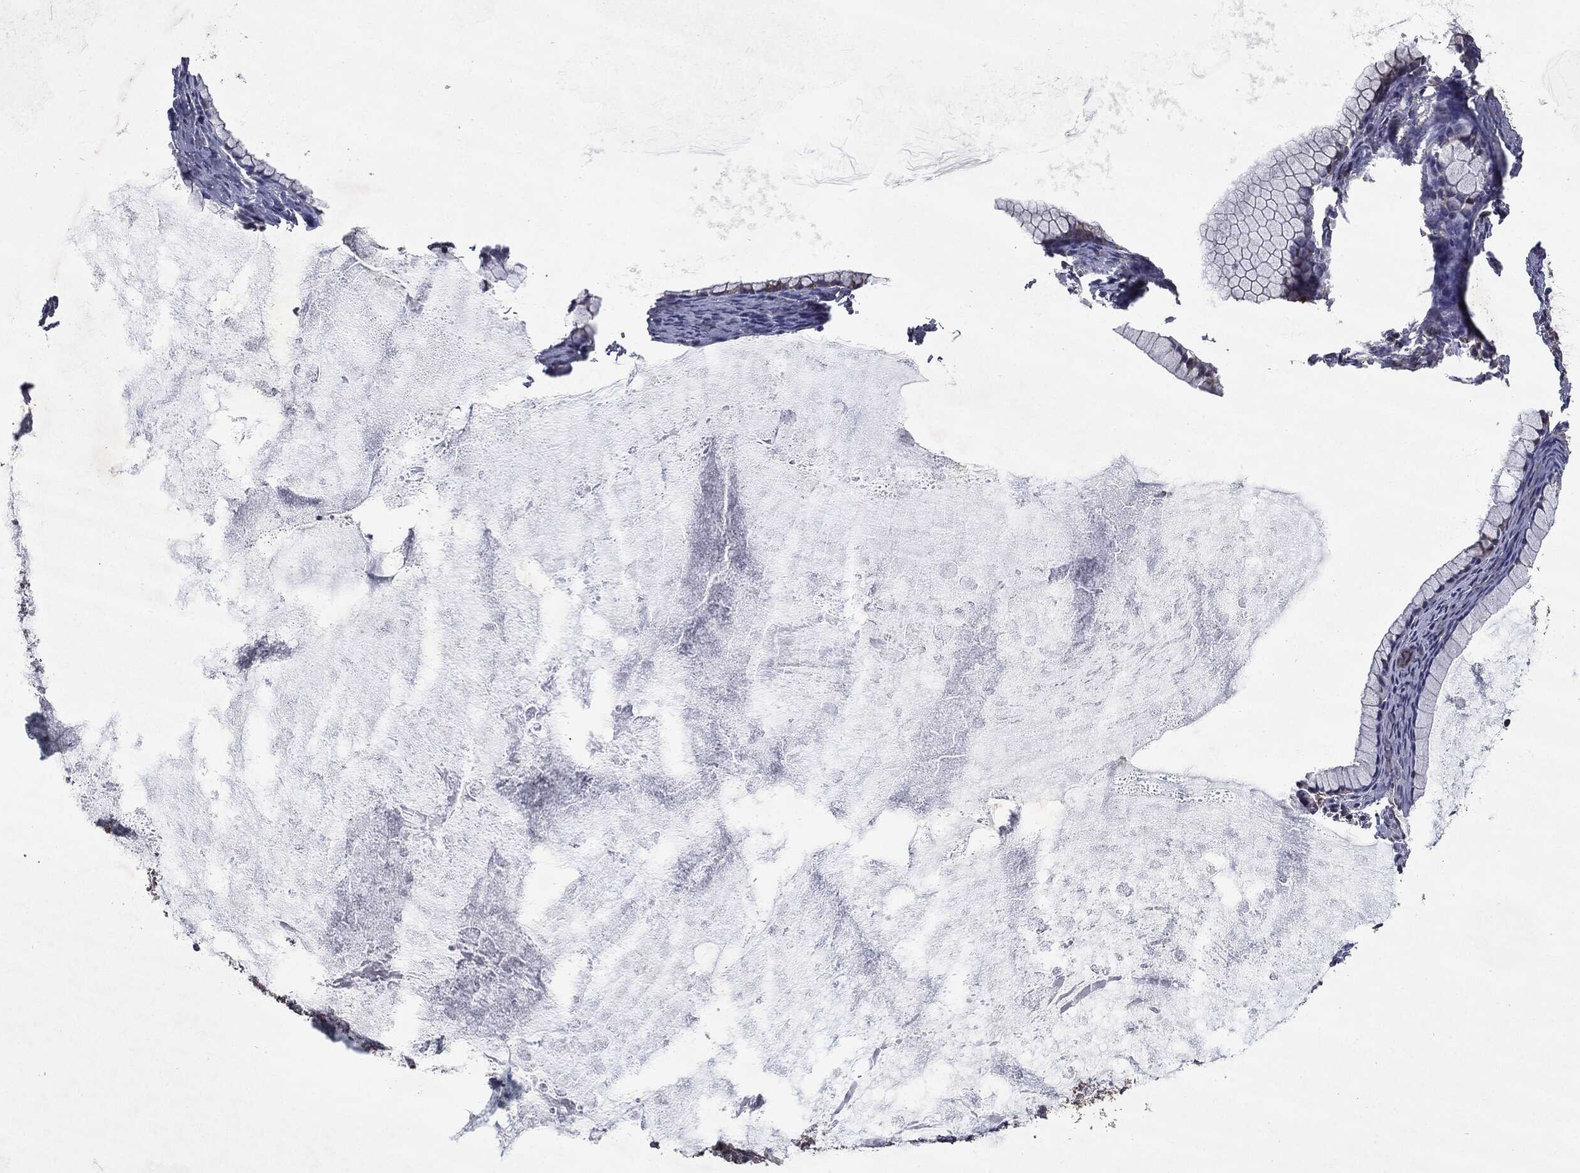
{"staining": {"intensity": "strong", "quantity": "25%-75%", "location": "cytoplasmic/membranous"}, "tissue": "ovarian cancer", "cell_type": "Tumor cells", "image_type": "cancer", "snomed": [{"axis": "morphology", "description": "Cystadenocarcinoma, mucinous, NOS"}, {"axis": "topography", "description": "Ovary"}], "caption": "IHC (DAB) staining of human ovarian cancer (mucinous cystadenocarcinoma) displays strong cytoplasmic/membranous protein positivity in about 25%-75% of tumor cells. The staining was performed using DAB to visualize the protein expression in brown, while the nuclei were stained in blue with hematoxylin (Magnification: 20x).", "gene": "HDAC5", "patient": {"sex": "female", "age": 41}}